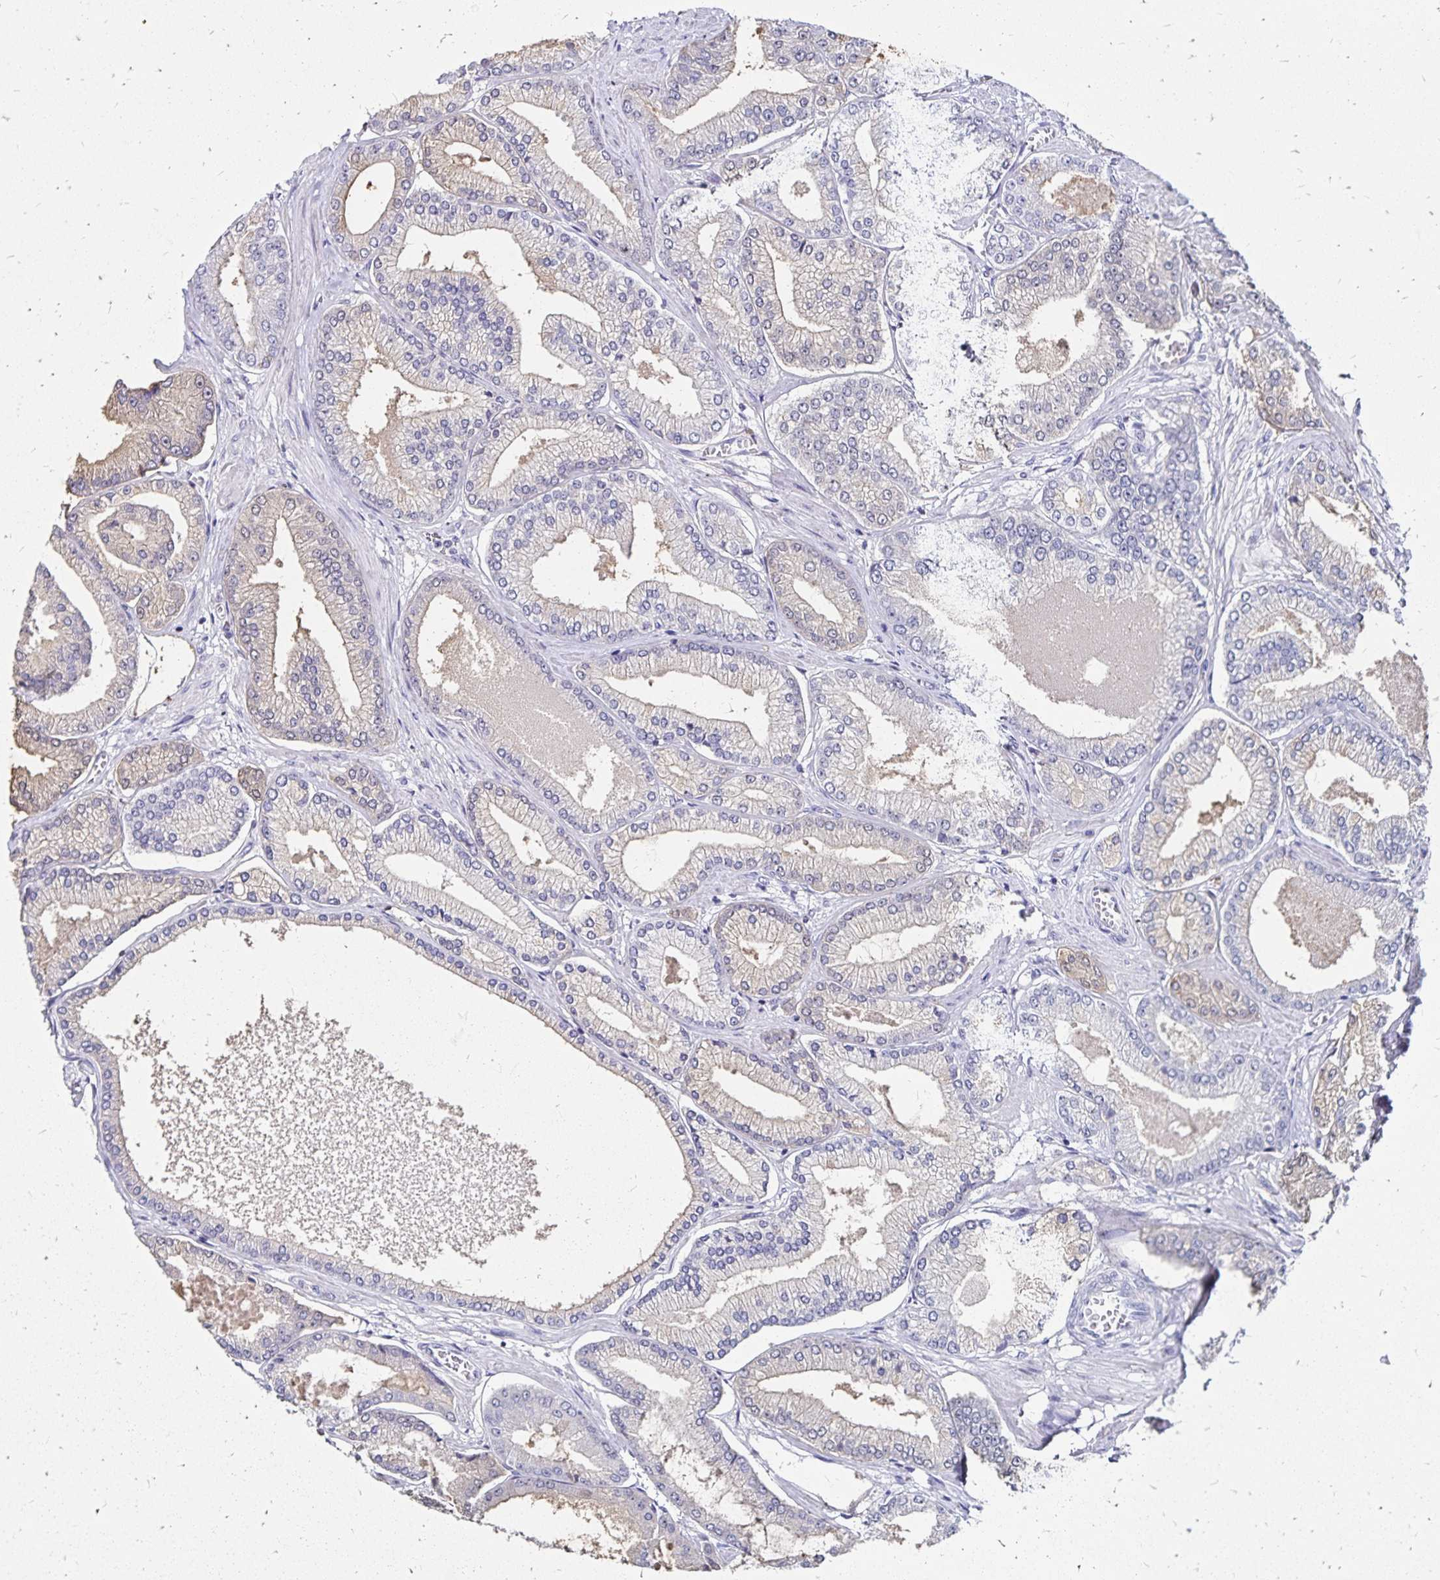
{"staining": {"intensity": "weak", "quantity": "<25%", "location": "cytoplasmic/membranous"}, "tissue": "prostate cancer", "cell_type": "Tumor cells", "image_type": "cancer", "snomed": [{"axis": "morphology", "description": "Adenocarcinoma, Low grade"}, {"axis": "topography", "description": "Prostate"}], "caption": "An IHC histopathology image of prostate low-grade adenocarcinoma is shown. There is no staining in tumor cells of prostate low-grade adenocarcinoma. Brightfield microscopy of immunohistochemistry stained with DAB (brown) and hematoxylin (blue), captured at high magnification.", "gene": "IKZF1", "patient": {"sex": "male", "age": 55}}